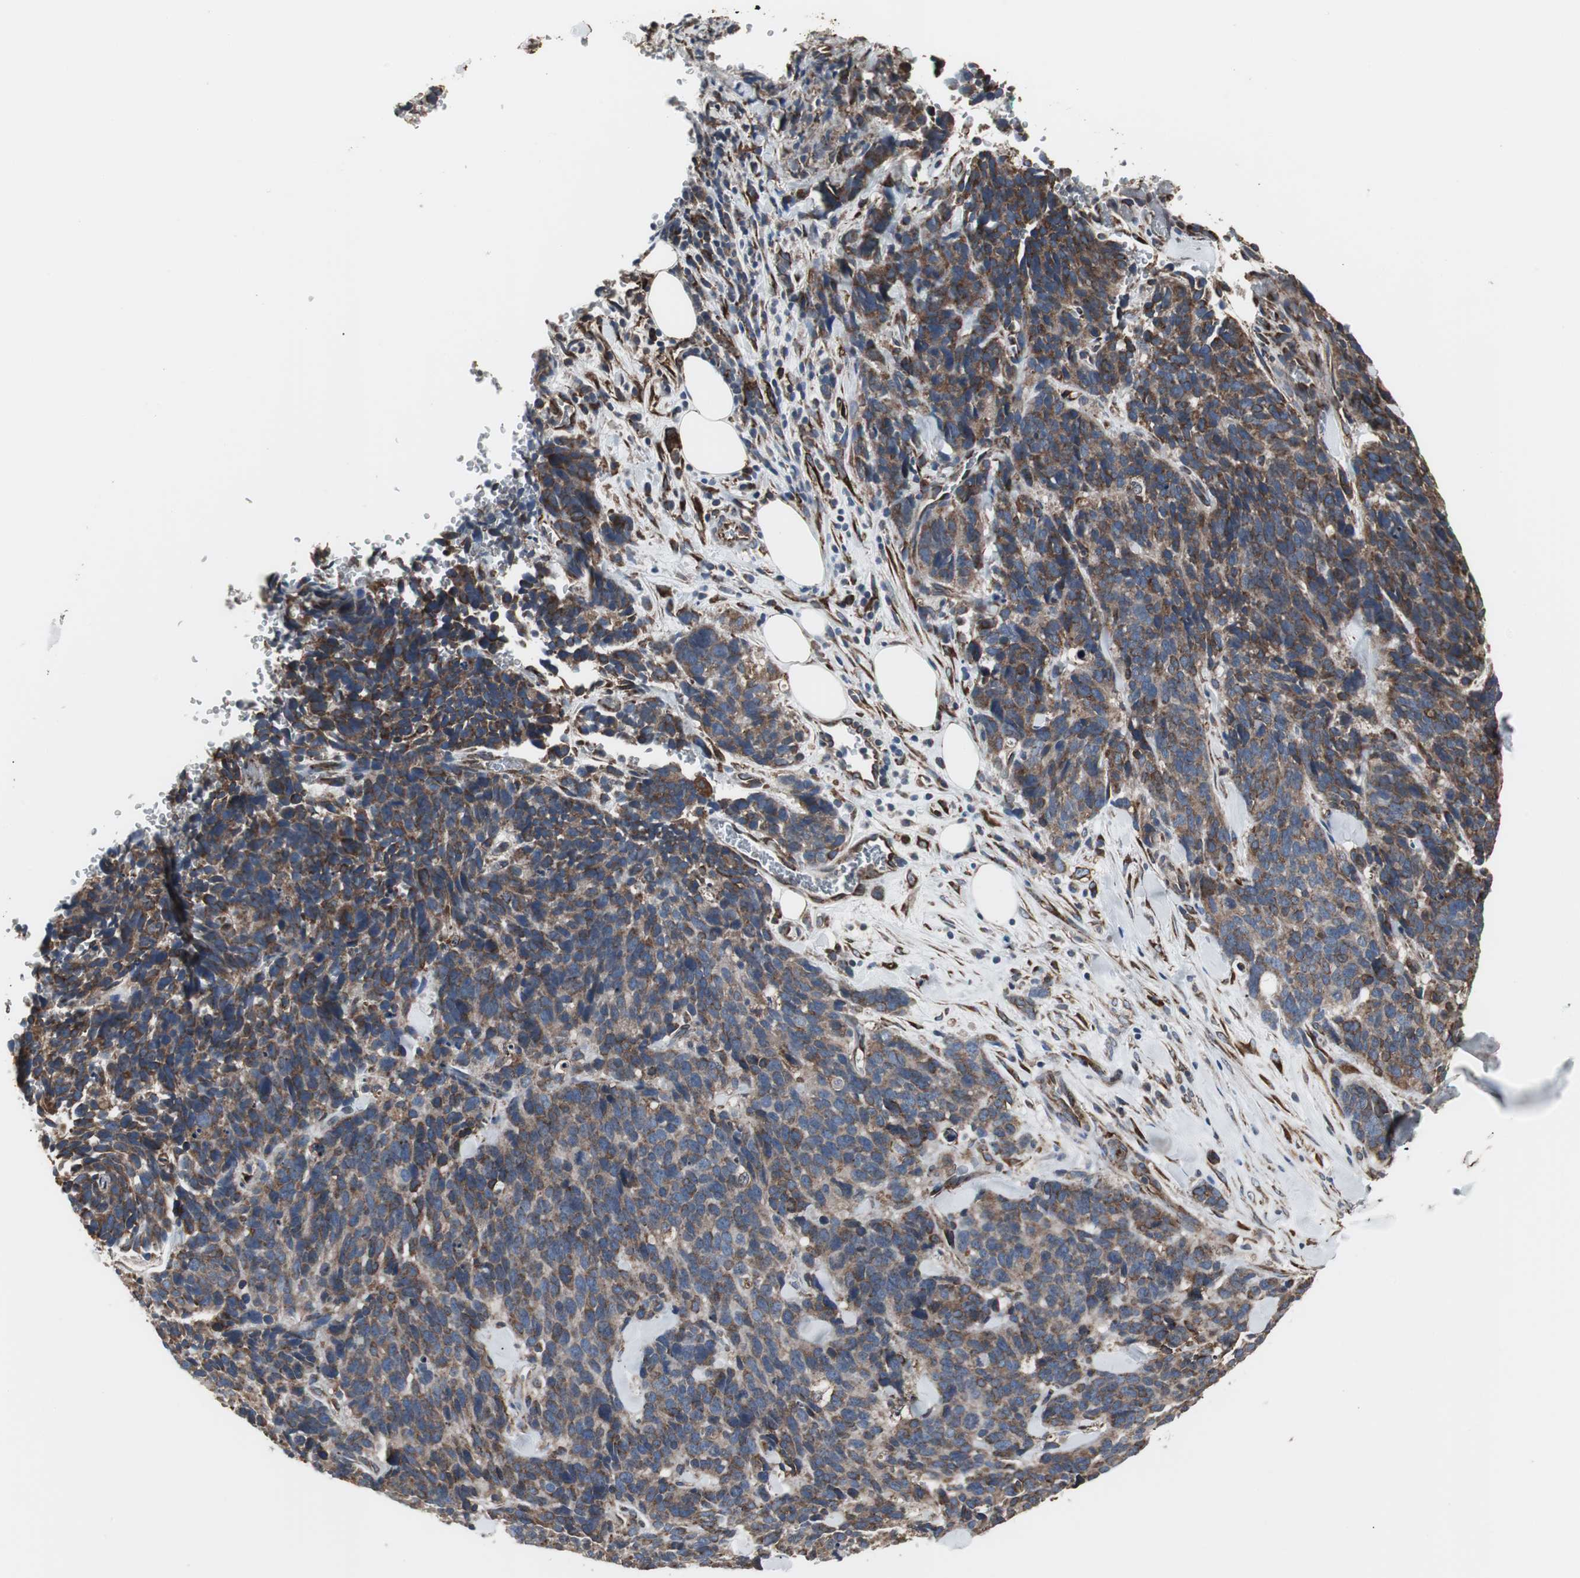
{"staining": {"intensity": "moderate", "quantity": ">75%", "location": "cytoplasmic/membranous"}, "tissue": "lung cancer", "cell_type": "Tumor cells", "image_type": "cancer", "snomed": [{"axis": "morphology", "description": "Neoplasm, malignant, NOS"}, {"axis": "topography", "description": "Lung"}], "caption": "Lung cancer stained with a brown dye reveals moderate cytoplasmic/membranous positive staining in approximately >75% of tumor cells.", "gene": "CALU", "patient": {"sex": "female", "age": 58}}